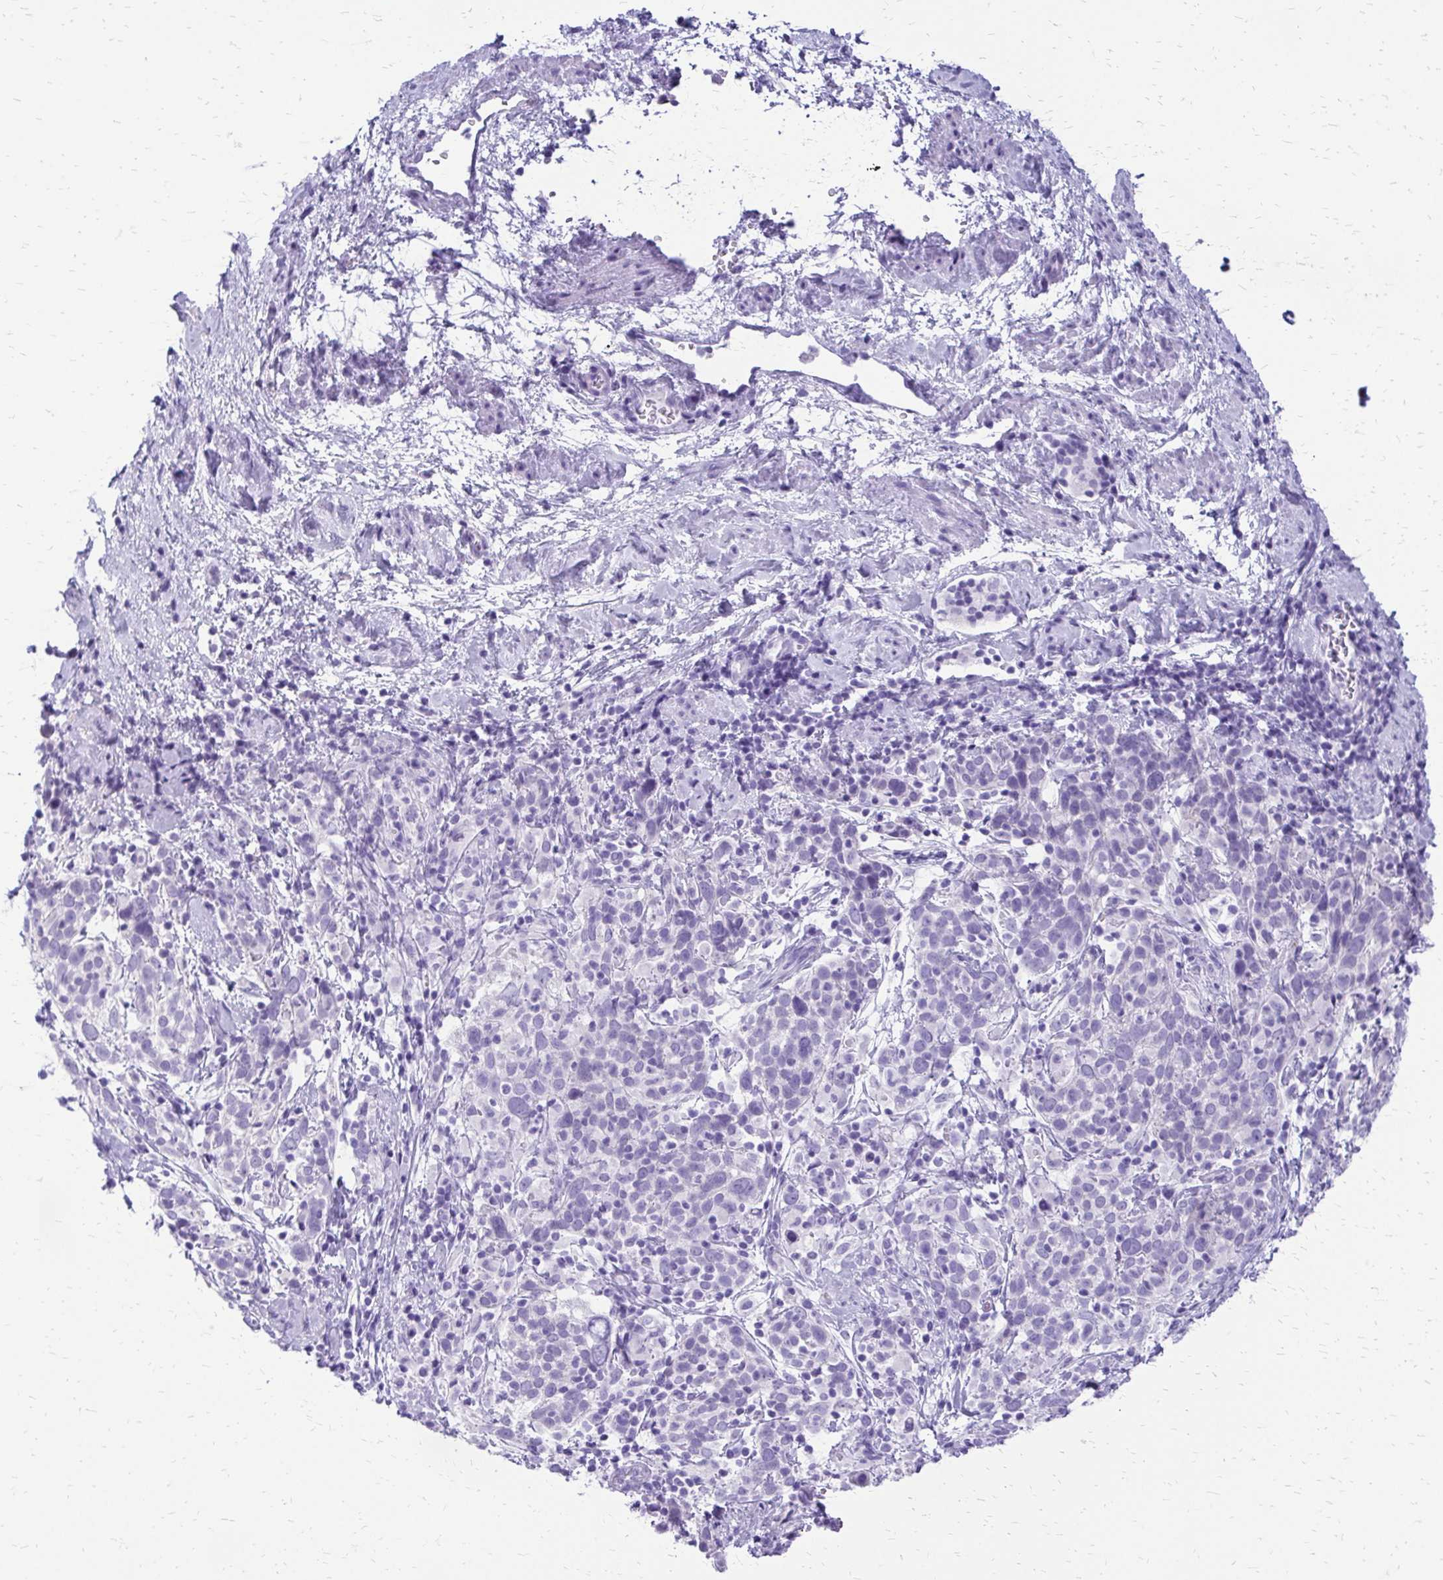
{"staining": {"intensity": "negative", "quantity": "none", "location": "none"}, "tissue": "cervical cancer", "cell_type": "Tumor cells", "image_type": "cancer", "snomed": [{"axis": "morphology", "description": "Squamous cell carcinoma, NOS"}, {"axis": "topography", "description": "Cervix"}], "caption": "Image shows no protein expression in tumor cells of squamous cell carcinoma (cervical) tissue.", "gene": "SLC32A1", "patient": {"sex": "female", "age": 61}}